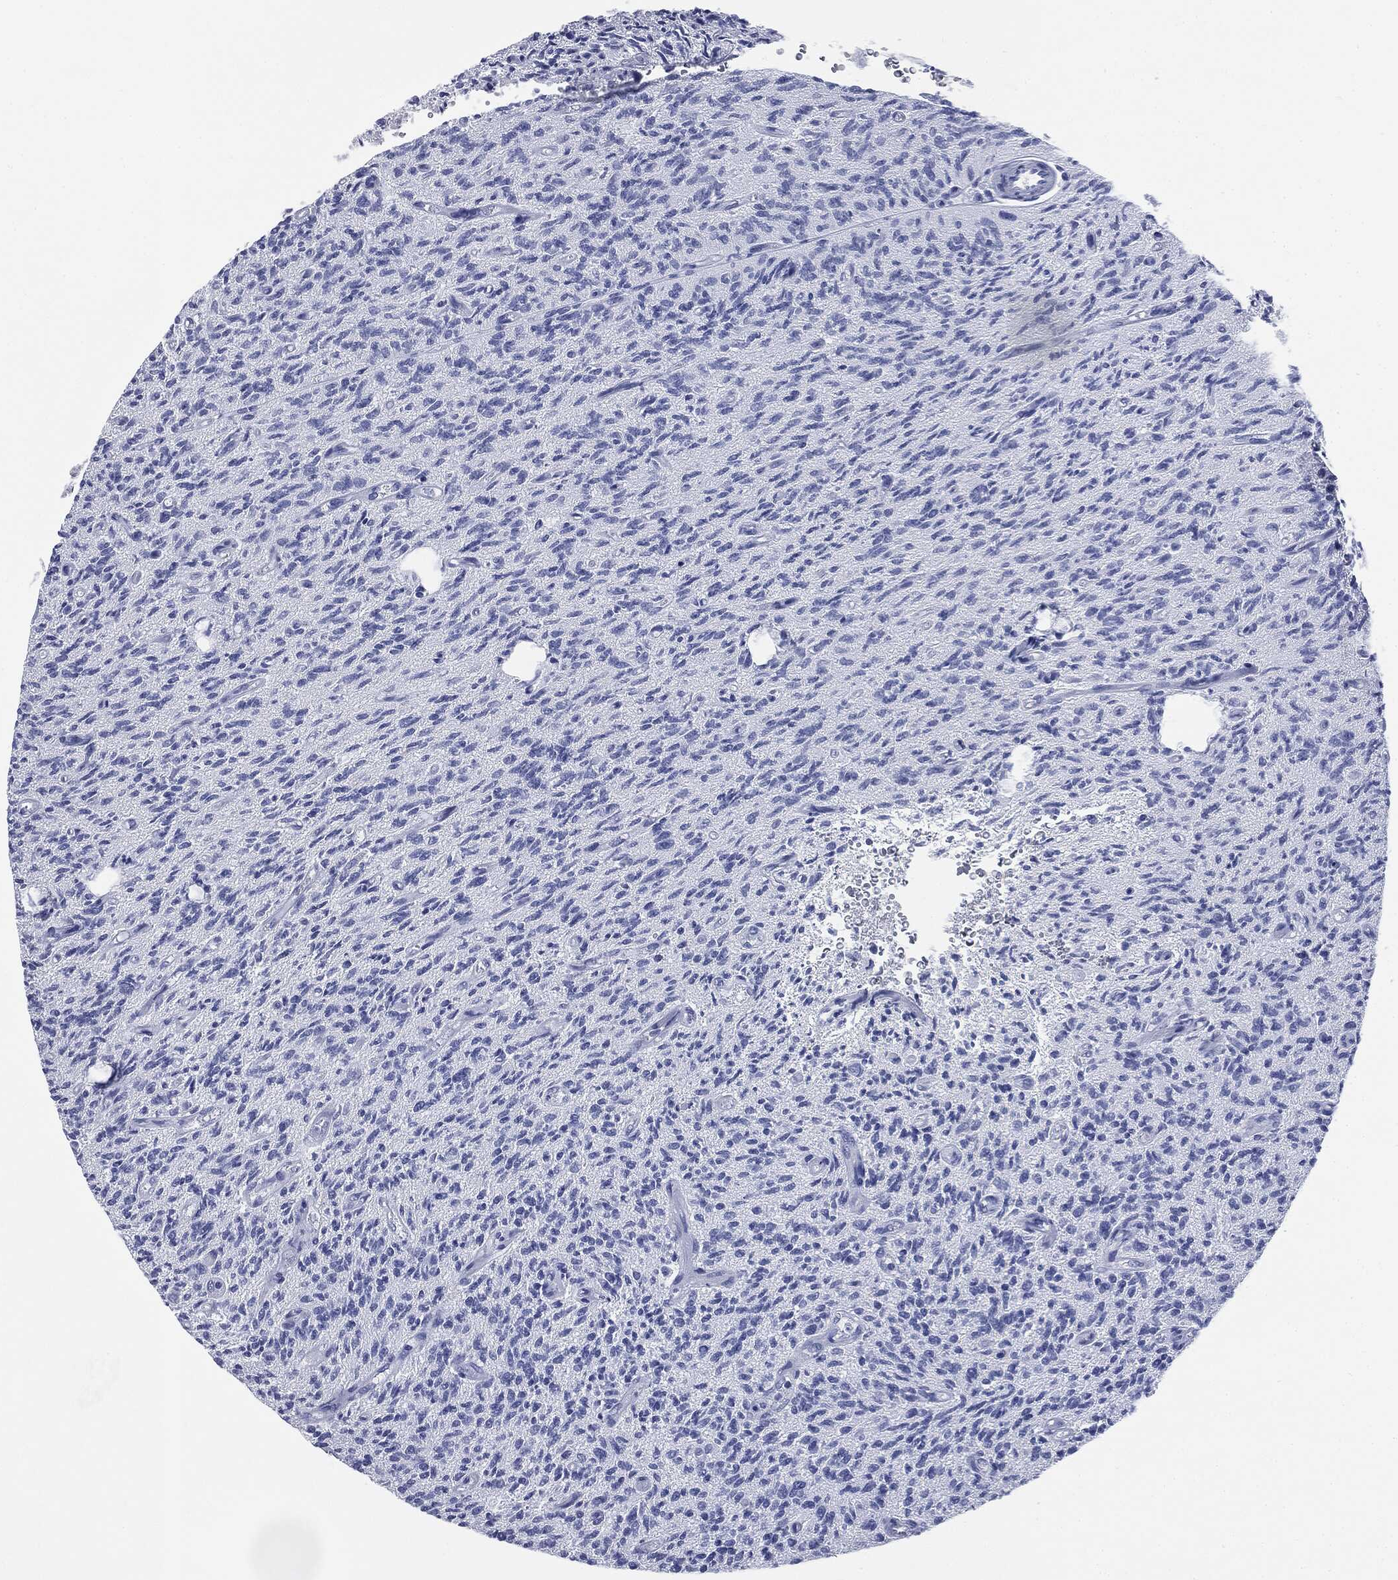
{"staining": {"intensity": "negative", "quantity": "none", "location": "none"}, "tissue": "glioma", "cell_type": "Tumor cells", "image_type": "cancer", "snomed": [{"axis": "morphology", "description": "Glioma, malignant, High grade"}, {"axis": "topography", "description": "Brain"}], "caption": "Tumor cells are negative for protein expression in human glioma.", "gene": "ATP2A1", "patient": {"sex": "male", "age": 64}}